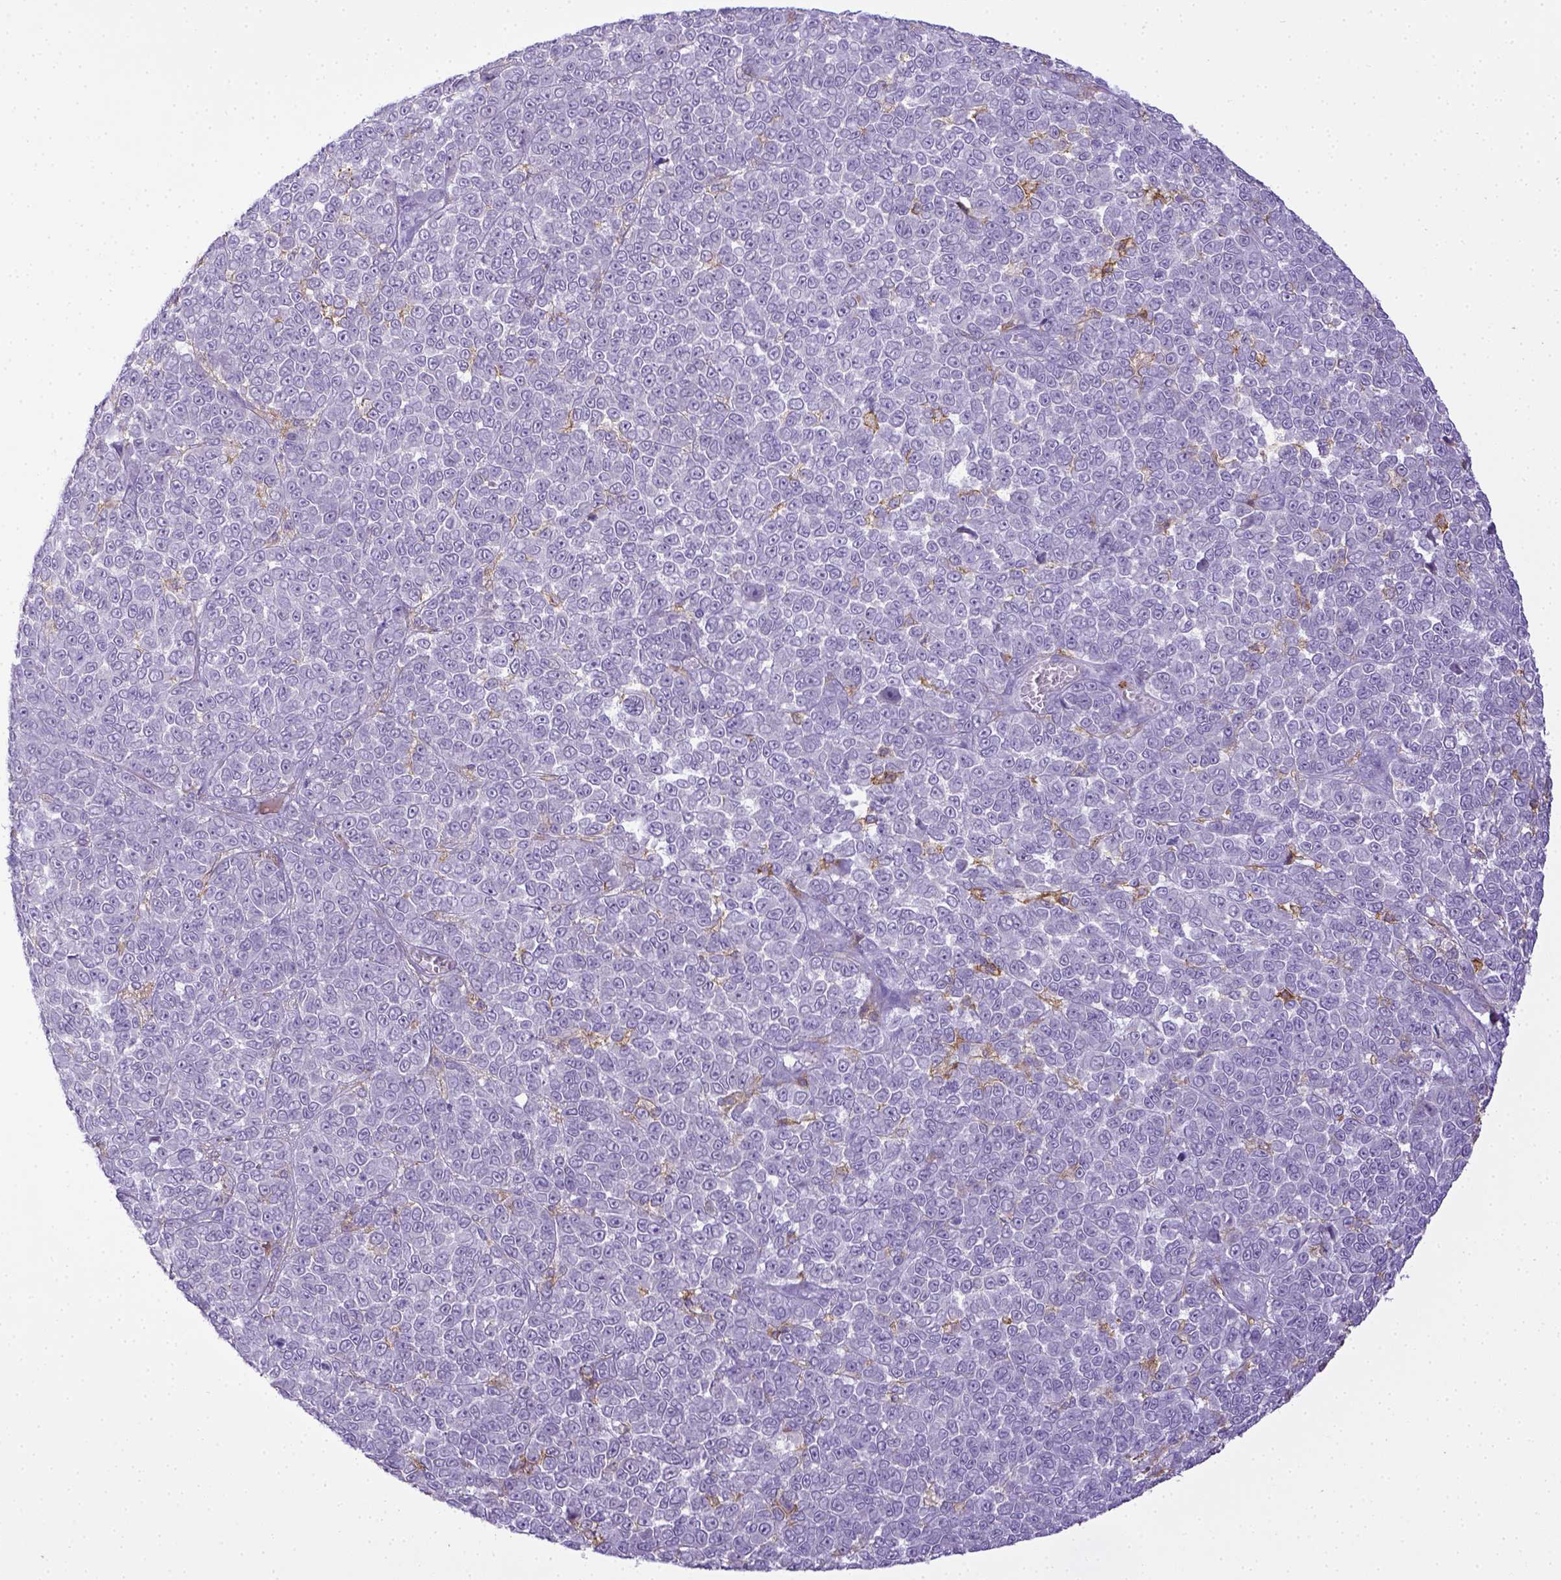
{"staining": {"intensity": "negative", "quantity": "none", "location": "none"}, "tissue": "melanoma", "cell_type": "Tumor cells", "image_type": "cancer", "snomed": [{"axis": "morphology", "description": "Malignant melanoma, NOS"}, {"axis": "topography", "description": "Skin"}], "caption": "Immunohistochemical staining of human malignant melanoma reveals no significant staining in tumor cells.", "gene": "ITGAM", "patient": {"sex": "female", "age": 95}}